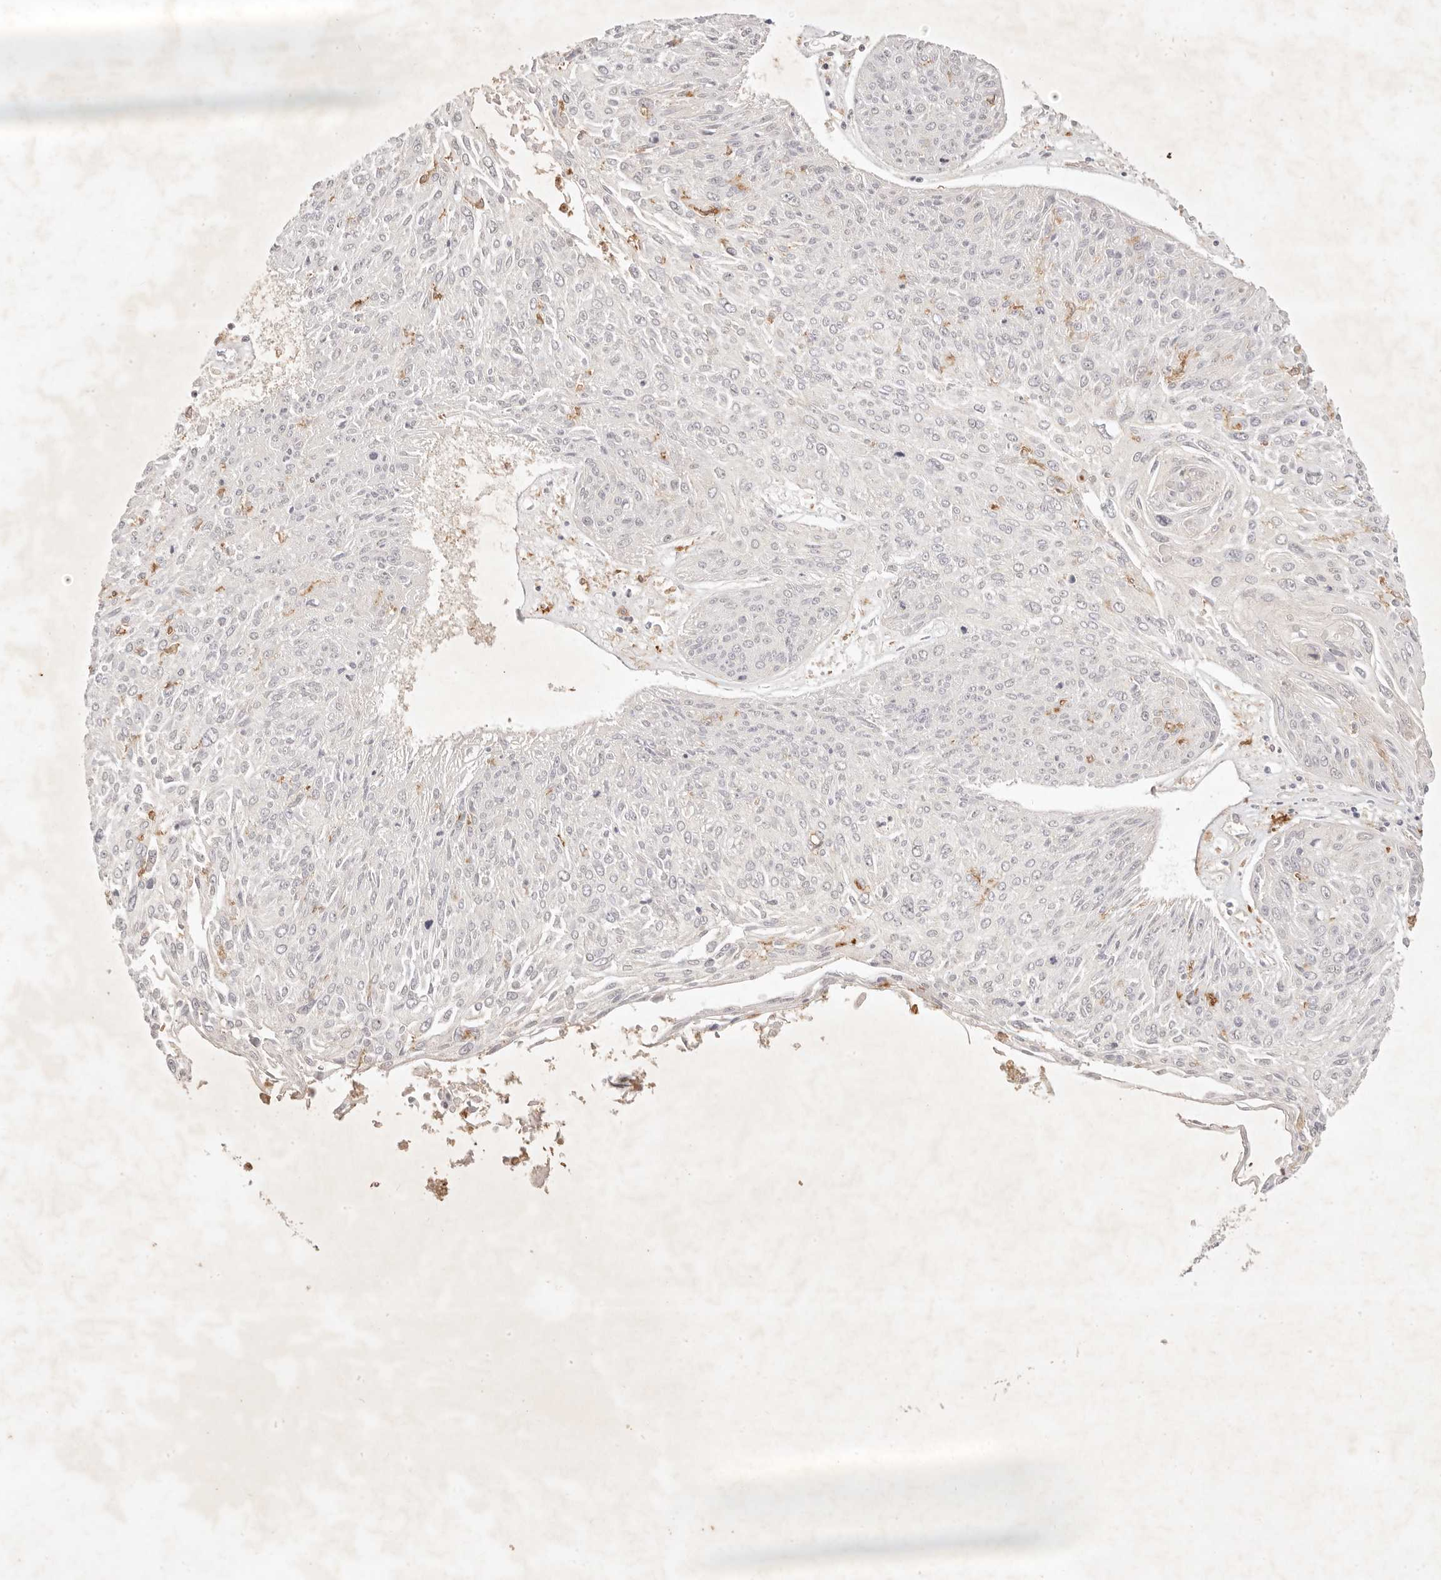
{"staining": {"intensity": "weak", "quantity": "<25%", "location": "cytoplasmic/membranous"}, "tissue": "cervical cancer", "cell_type": "Tumor cells", "image_type": "cancer", "snomed": [{"axis": "morphology", "description": "Squamous cell carcinoma, NOS"}, {"axis": "topography", "description": "Cervix"}], "caption": "Squamous cell carcinoma (cervical) stained for a protein using immunohistochemistry (IHC) exhibits no staining tumor cells.", "gene": "GPR84", "patient": {"sex": "female", "age": 51}}